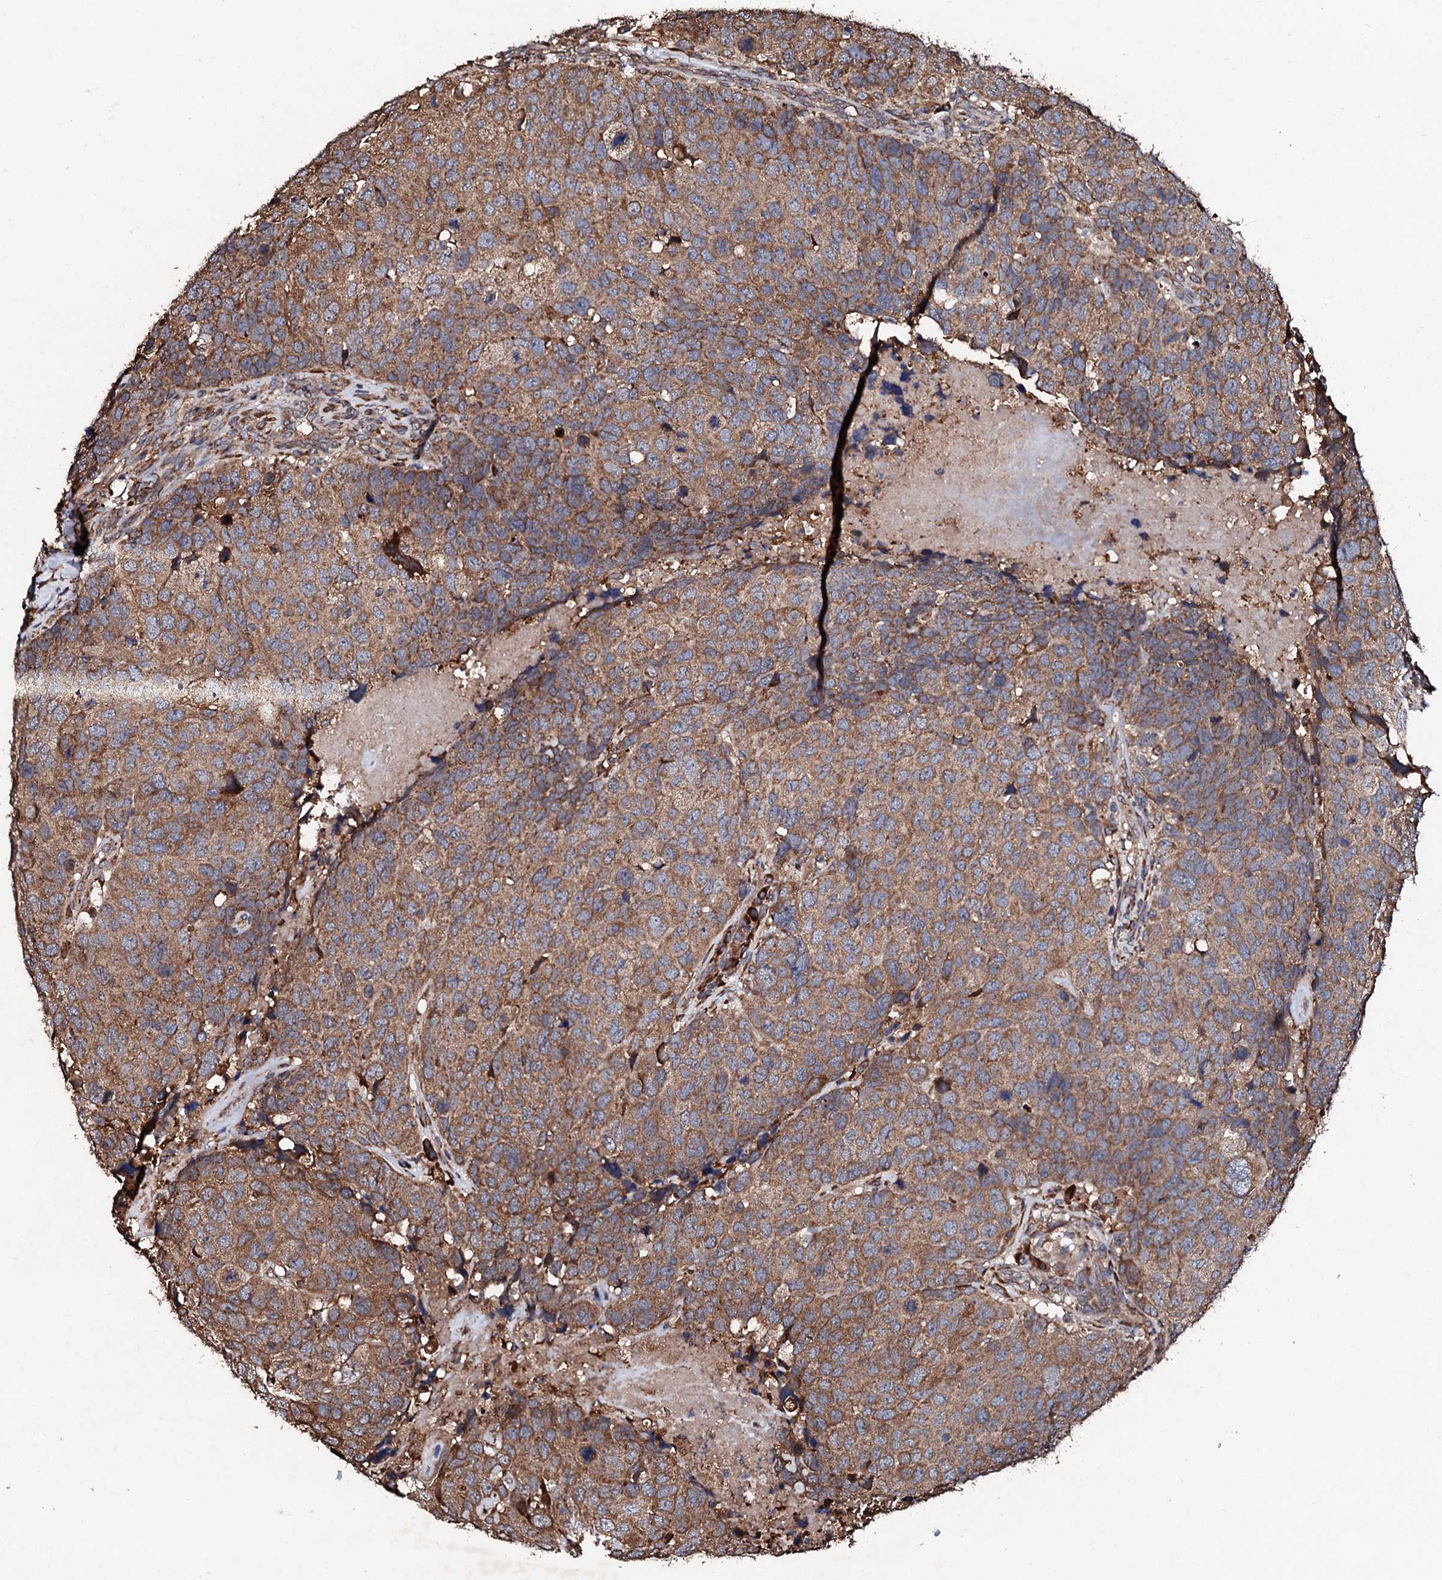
{"staining": {"intensity": "moderate", "quantity": ">75%", "location": "cytoplasmic/membranous"}, "tissue": "head and neck cancer", "cell_type": "Tumor cells", "image_type": "cancer", "snomed": [{"axis": "morphology", "description": "Squamous cell carcinoma, NOS"}, {"axis": "topography", "description": "Head-Neck"}], "caption": "Protein staining of squamous cell carcinoma (head and neck) tissue reveals moderate cytoplasmic/membranous expression in approximately >75% of tumor cells. Nuclei are stained in blue.", "gene": "CKAP5", "patient": {"sex": "male", "age": 66}}